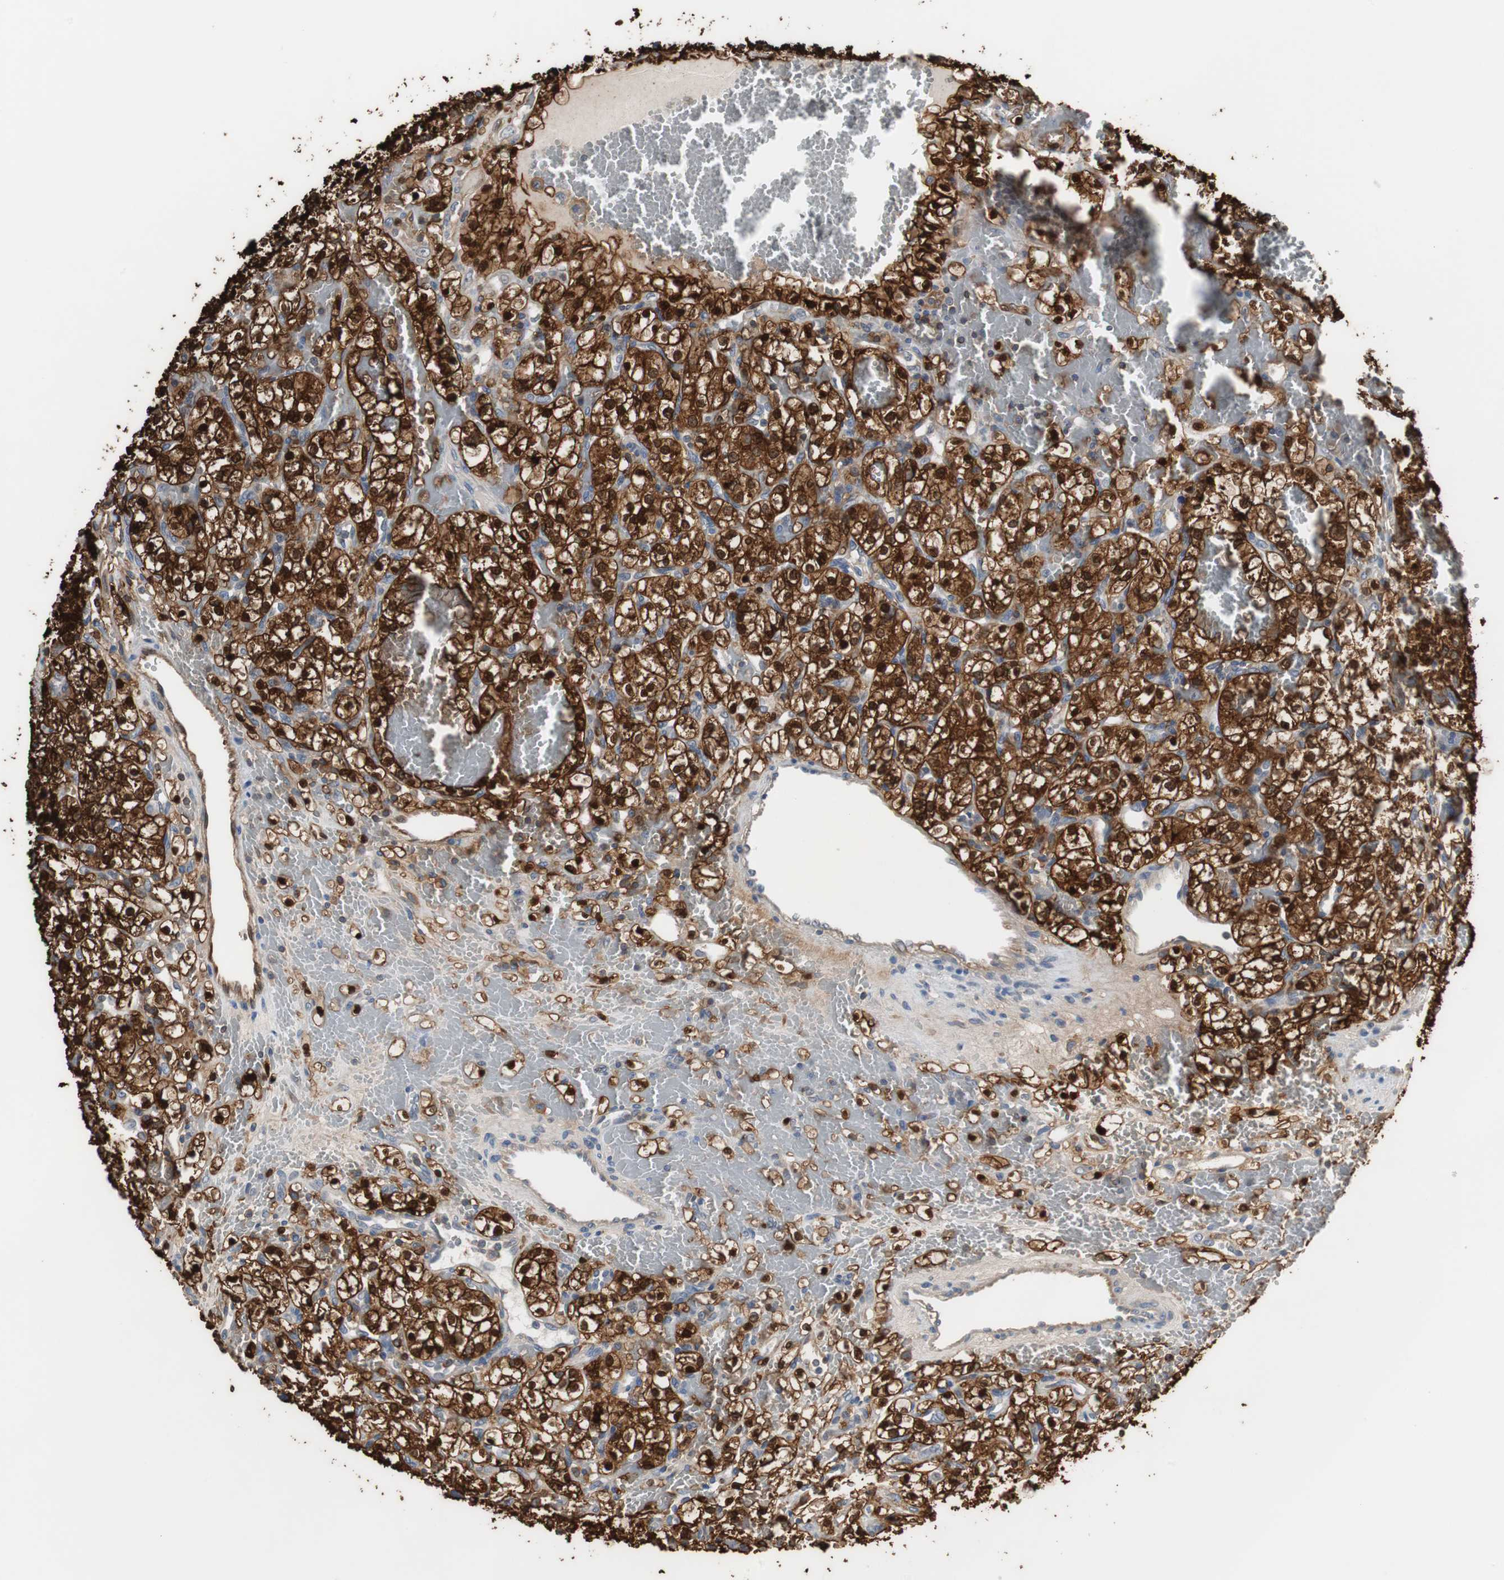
{"staining": {"intensity": "strong", "quantity": ">75%", "location": "cytoplasmic/membranous,nuclear"}, "tissue": "renal cancer", "cell_type": "Tumor cells", "image_type": "cancer", "snomed": [{"axis": "morphology", "description": "Adenocarcinoma, NOS"}, {"axis": "topography", "description": "Kidney"}], "caption": "The image demonstrates a brown stain indicating the presence of a protein in the cytoplasmic/membranous and nuclear of tumor cells in adenocarcinoma (renal). The staining is performed using DAB brown chromogen to label protein expression. The nuclei are counter-stained blue using hematoxylin.", "gene": "ANXA4", "patient": {"sex": "female", "age": 60}}